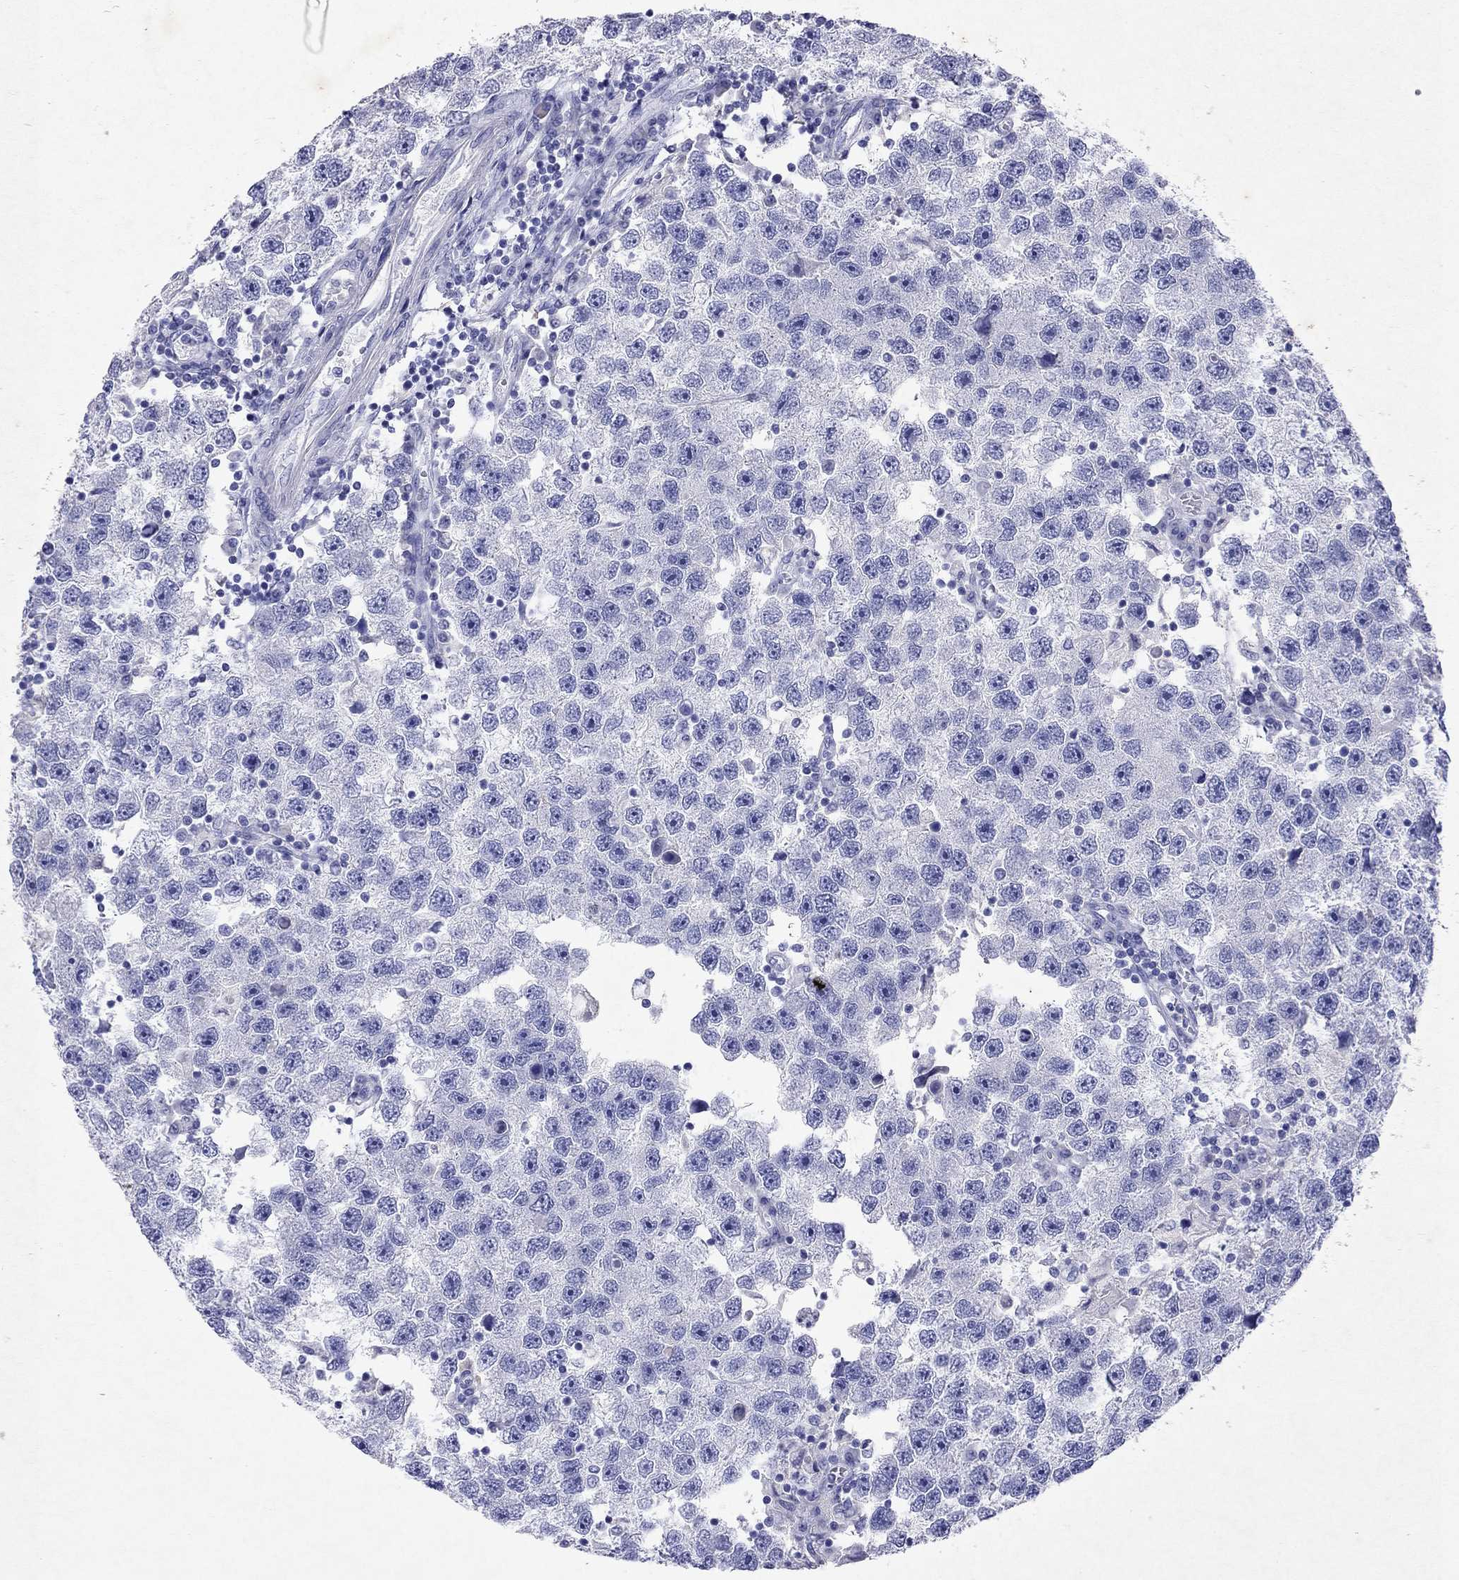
{"staining": {"intensity": "negative", "quantity": "none", "location": "none"}, "tissue": "testis cancer", "cell_type": "Tumor cells", "image_type": "cancer", "snomed": [{"axis": "morphology", "description": "Seminoma, NOS"}, {"axis": "topography", "description": "Testis"}], "caption": "Tumor cells show no significant protein staining in testis seminoma. (DAB immunohistochemistry with hematoxylin counter stain).", "gene": "ARMC12", "patient": {"sex": "male", "age": 26}}